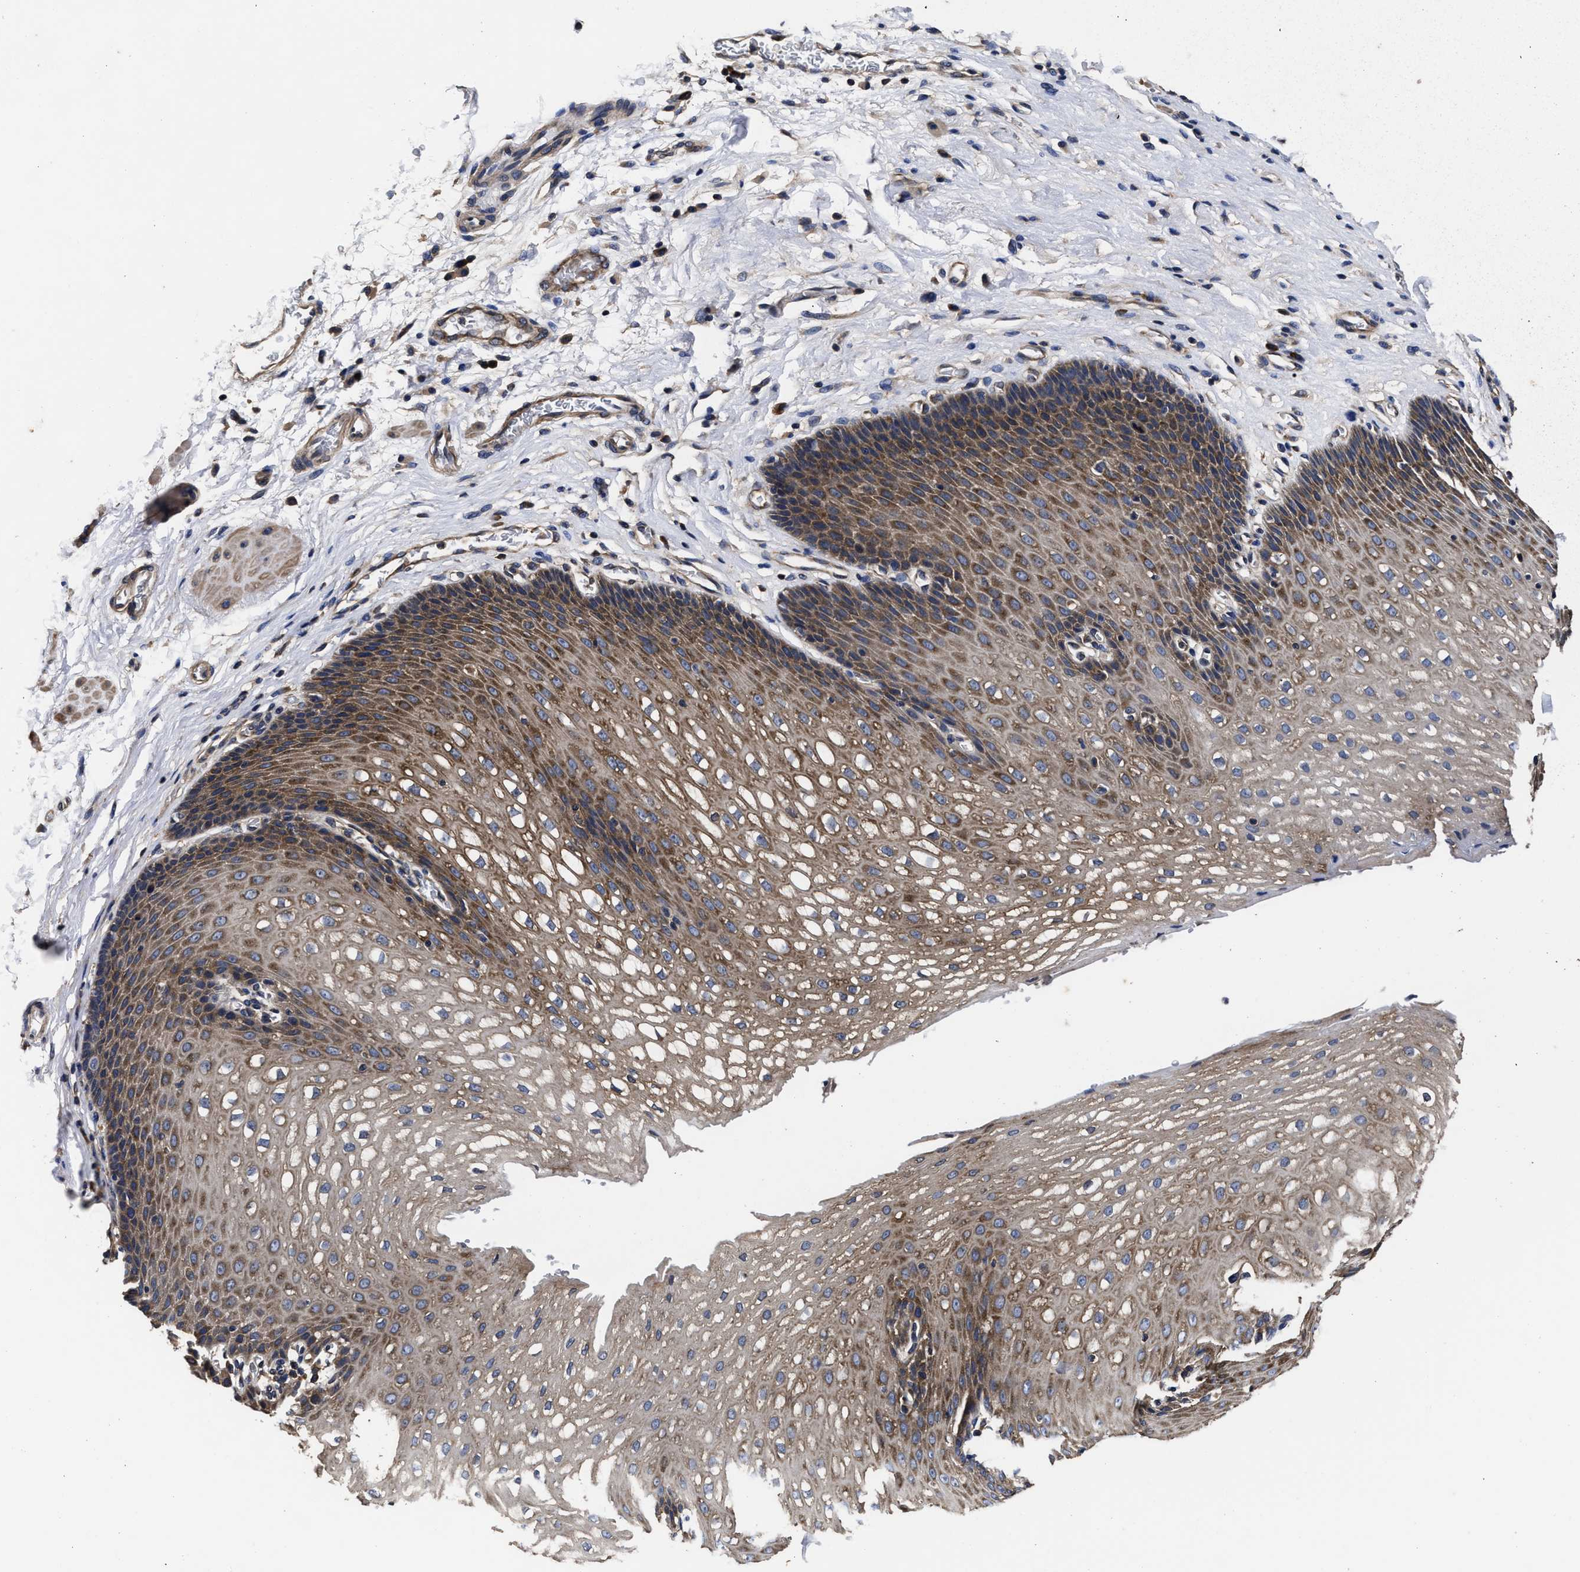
{"staining": {"intensity": "moderate", "quantity": "25%-75%", "location": "cytoplasmic/membranous"}, "tissue": "esophagus", "cell_type": "Squamous epithelial cells", "image_type": "normal", "snomed": [{"axis": "morphology", "description": "Normal tissue, NOS"}, {"axis": "topography", "description": "Esophagus"}], "caption": "About 25%-75% of squamous epithelial cells in benign esophagus reveal moderate cytoplasmic/membranous protein staining as visualized by brown immunohistochemical staining.", "gene": "AVEN", "patient": {"sex": "male", "age": 48}}